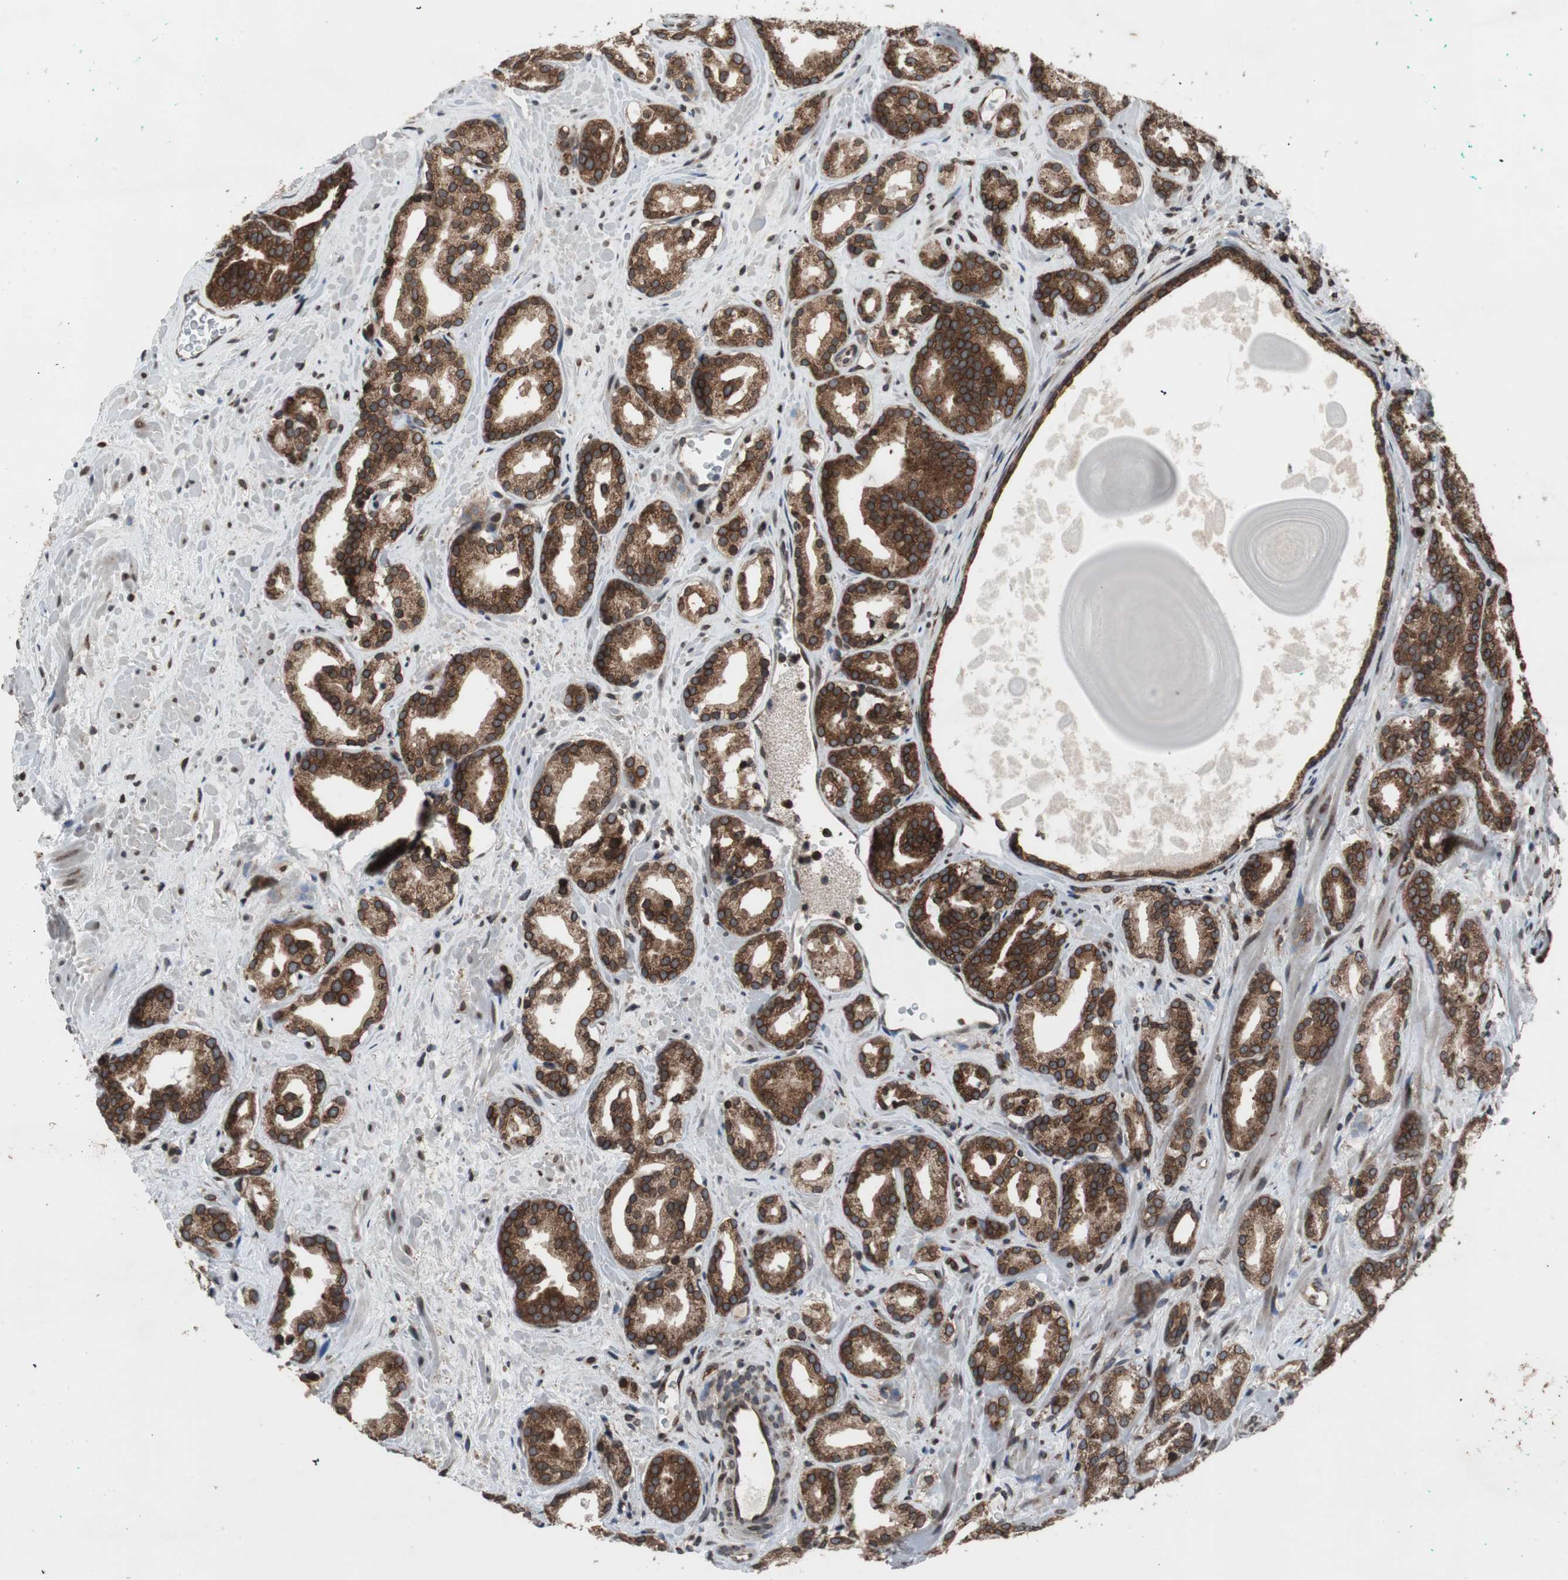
{"staining": {"intensity": "strong", "quantity": ">75%", "location": "cytoplasmic/membranous,nuclear"}, "tissue": "prostate cancer", "cell_type": "Tumor cells", "image_type": "cancer", "snomed": [{"axis": "morphology", "description": "Adenocarcinoma, Low grade"}, {"axis": "topography", "description": "Prostate"}], "caption": "DAB immunohistochemical staining of human prostate cancer (adenocarcinoma (low-grade)) reveals strong cytoplasmic/membranous and nuclear protein positivity in about >75% of tumor cells.", "gene": "NUP62", "patient": {"sex": "male", "age": 63}}